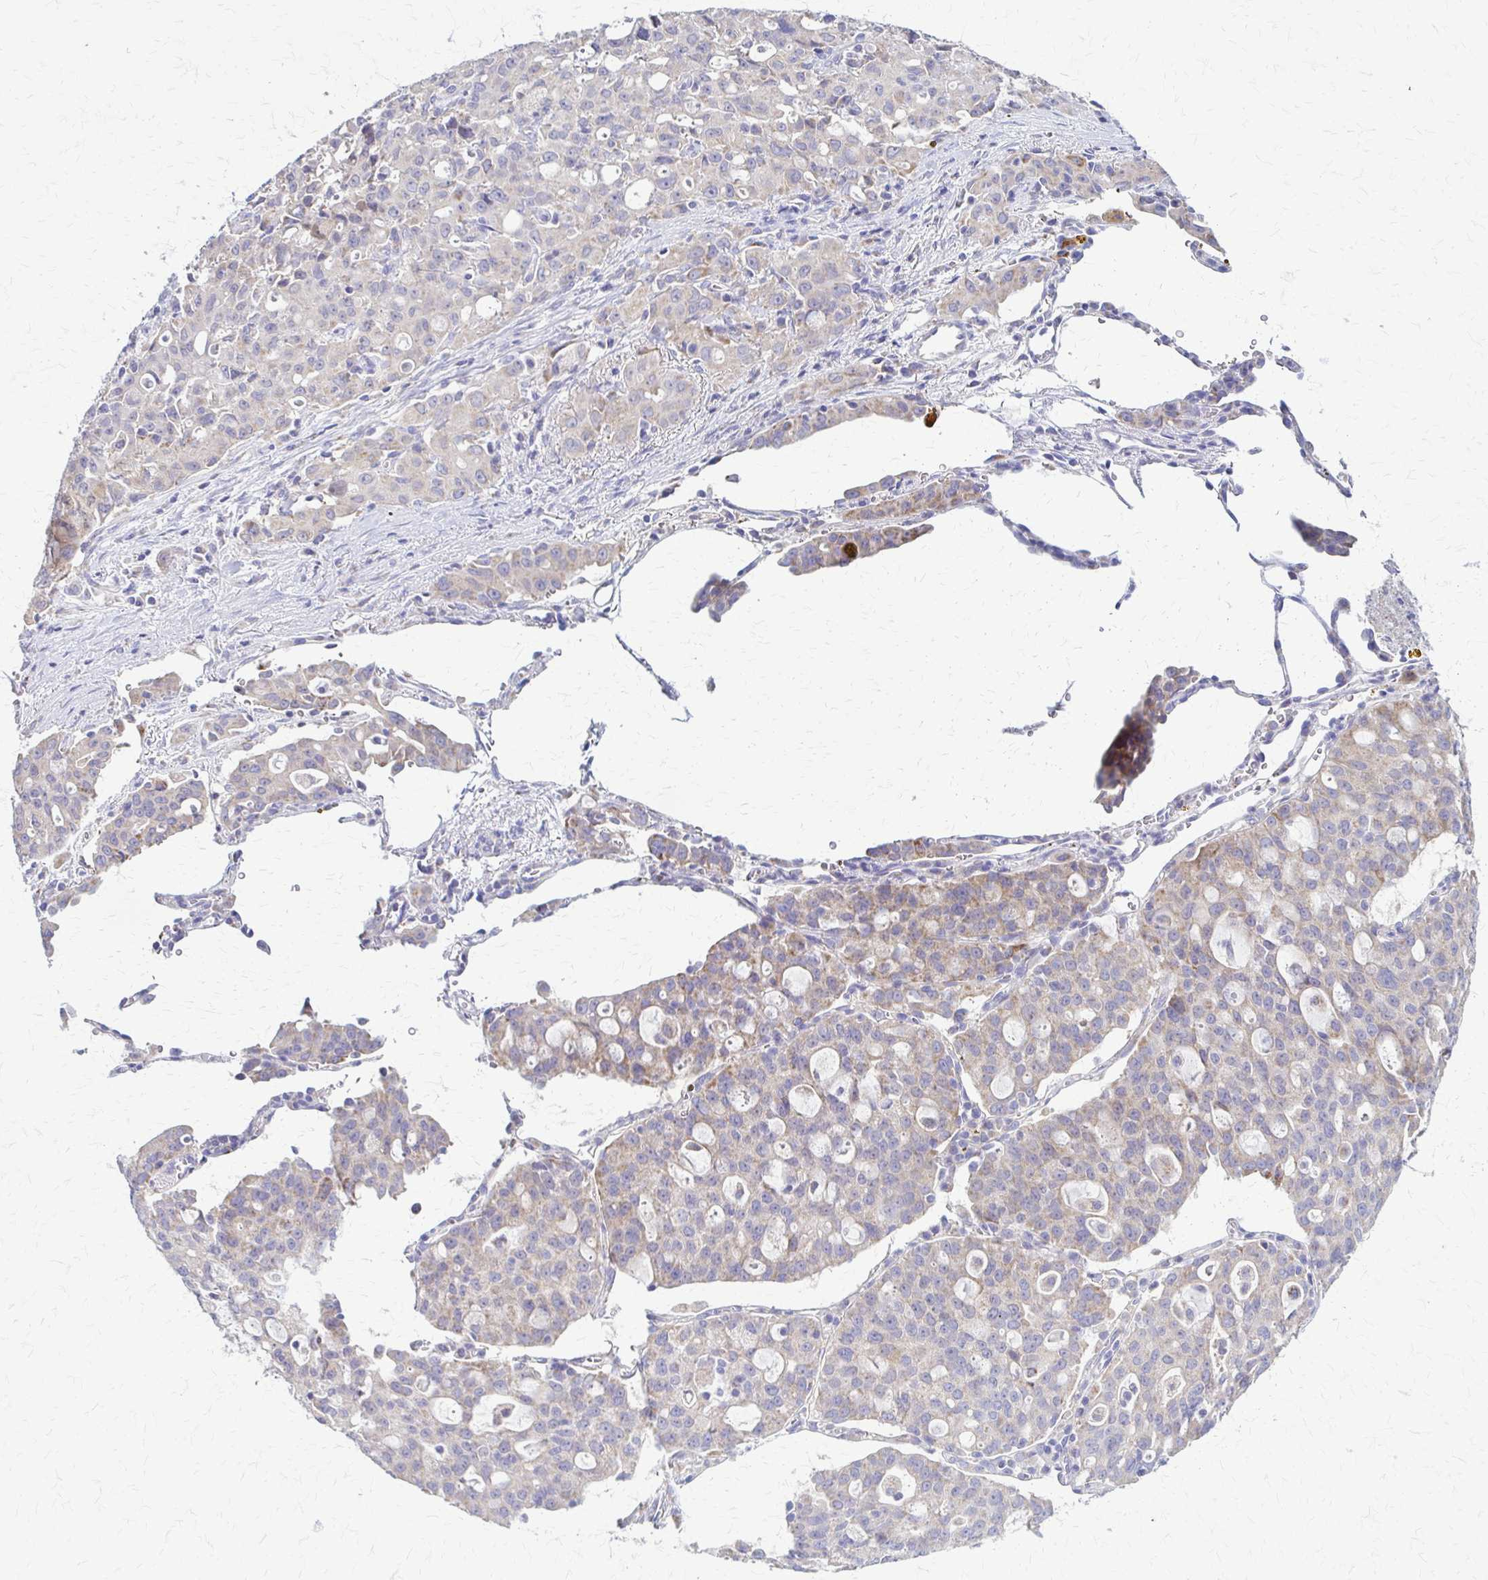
{"staining": {"intensity": "weak", "quantity": "<25%", "location": "cytoplasmic/membranous"}, "tissue": "lung cancer", "cell_type": "Tumor cells", "image_type": "cancer", "snomed": [{"axis": "morphology", "description": "Adenocarcinoma, NOS"}, {"axis": "topography", "description": "Lung"}], "caption": "This is an IHC photomicrograph of lung cancer. There is no expression in tumor cells.", "gene": "SAMD13", "patient": {"sex": "female", "age": 44}}